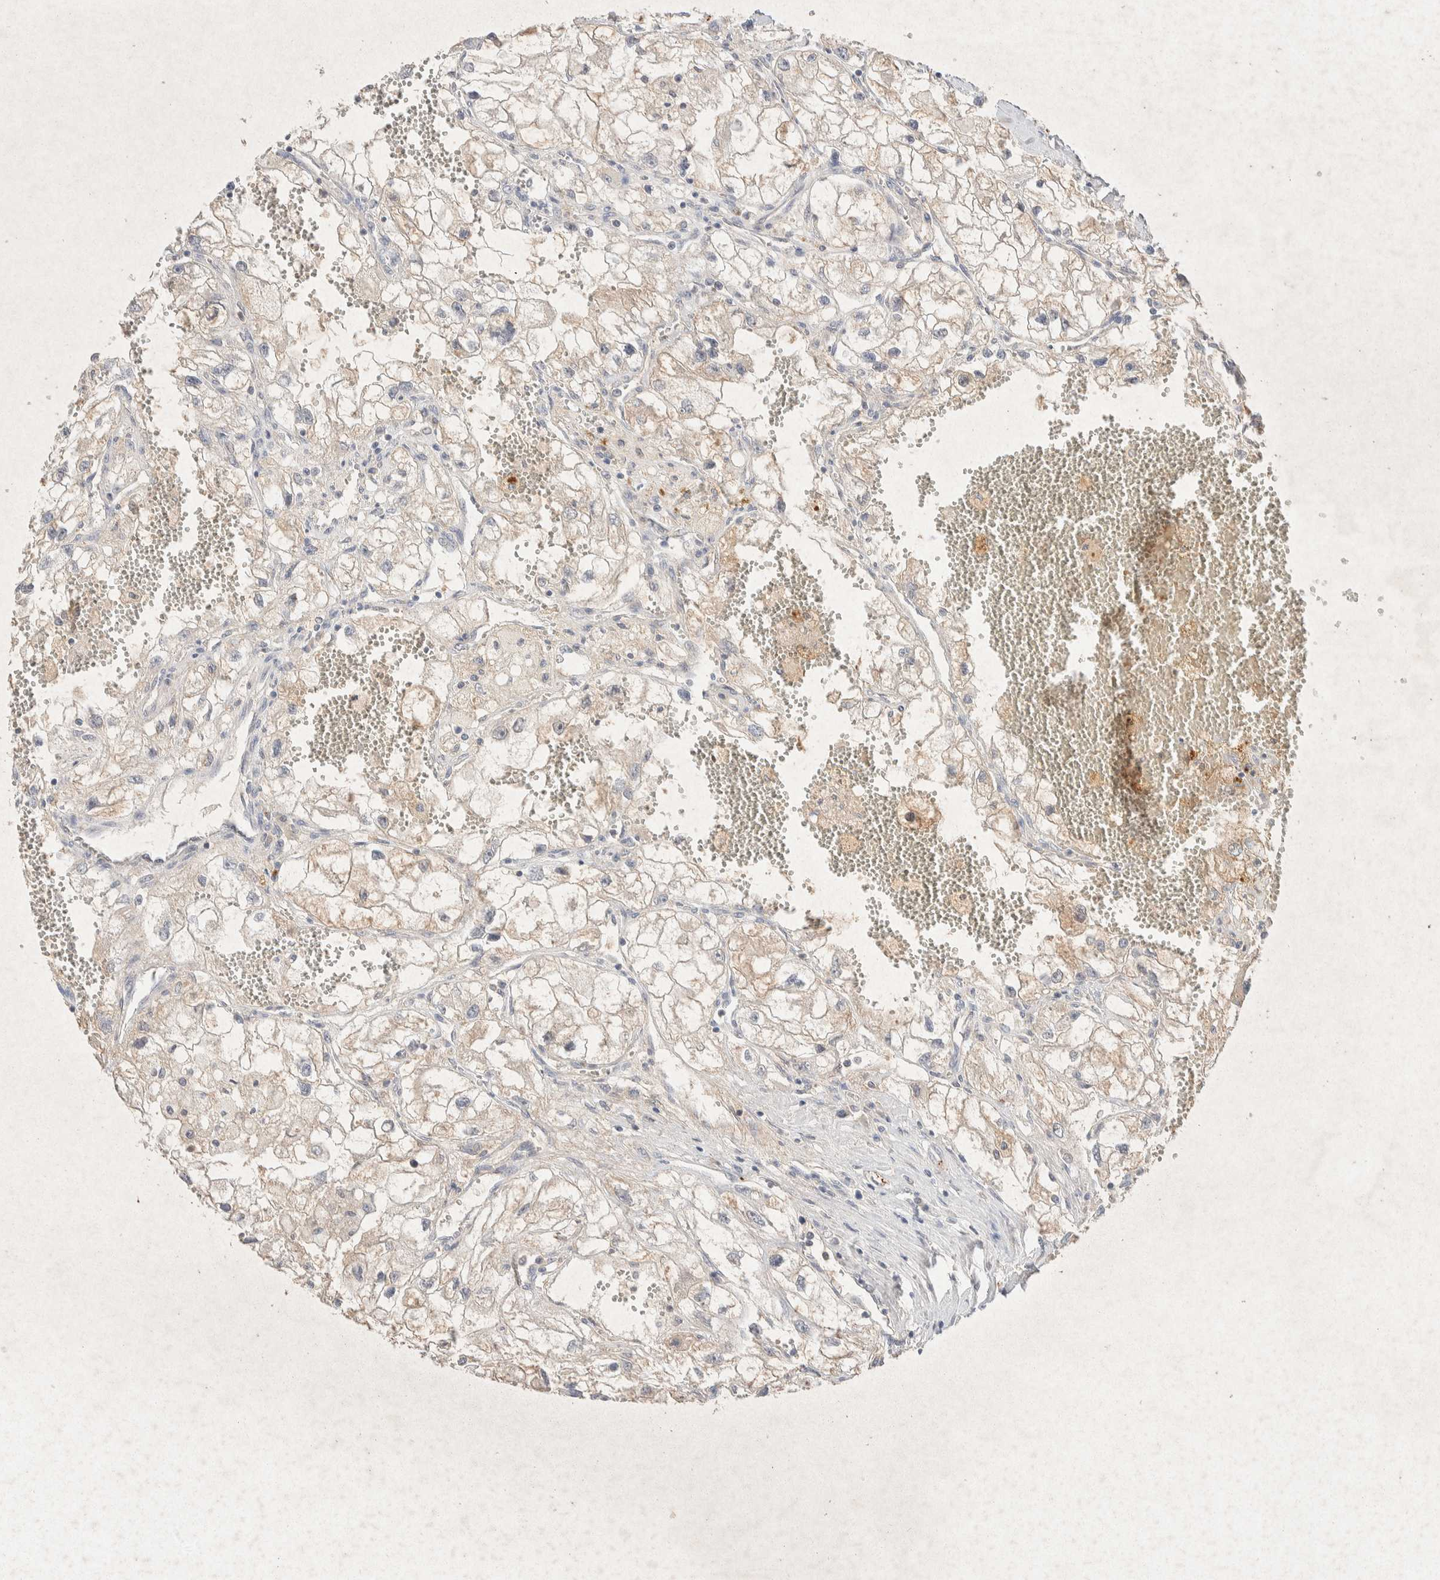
{"staining": {"intensity": "weak", "quantity": "25%-75%", "location": "cytoplasmic/membranous"}, "tissue": "renal cancer", "cell_type": "Tumor cells", "image_type": "cancer", "snomed": [{"axis": "morphology", "description": "Adenocarcinoma, NOS"}, {"axis": "topography", "description": "Kidney"}], "caption": "The photomicrograph displays staining of renal adenocarcinoma, revealing weak cytoplasmic/membranous protein staining (brown color) within tumor cells. (DAB (3,3'-diaminobenzidine) IHC, brown staining for protein, blue staining for nuclei).", "gene": "GNAI1", "patient": {"sex": "female", "age": 70}}